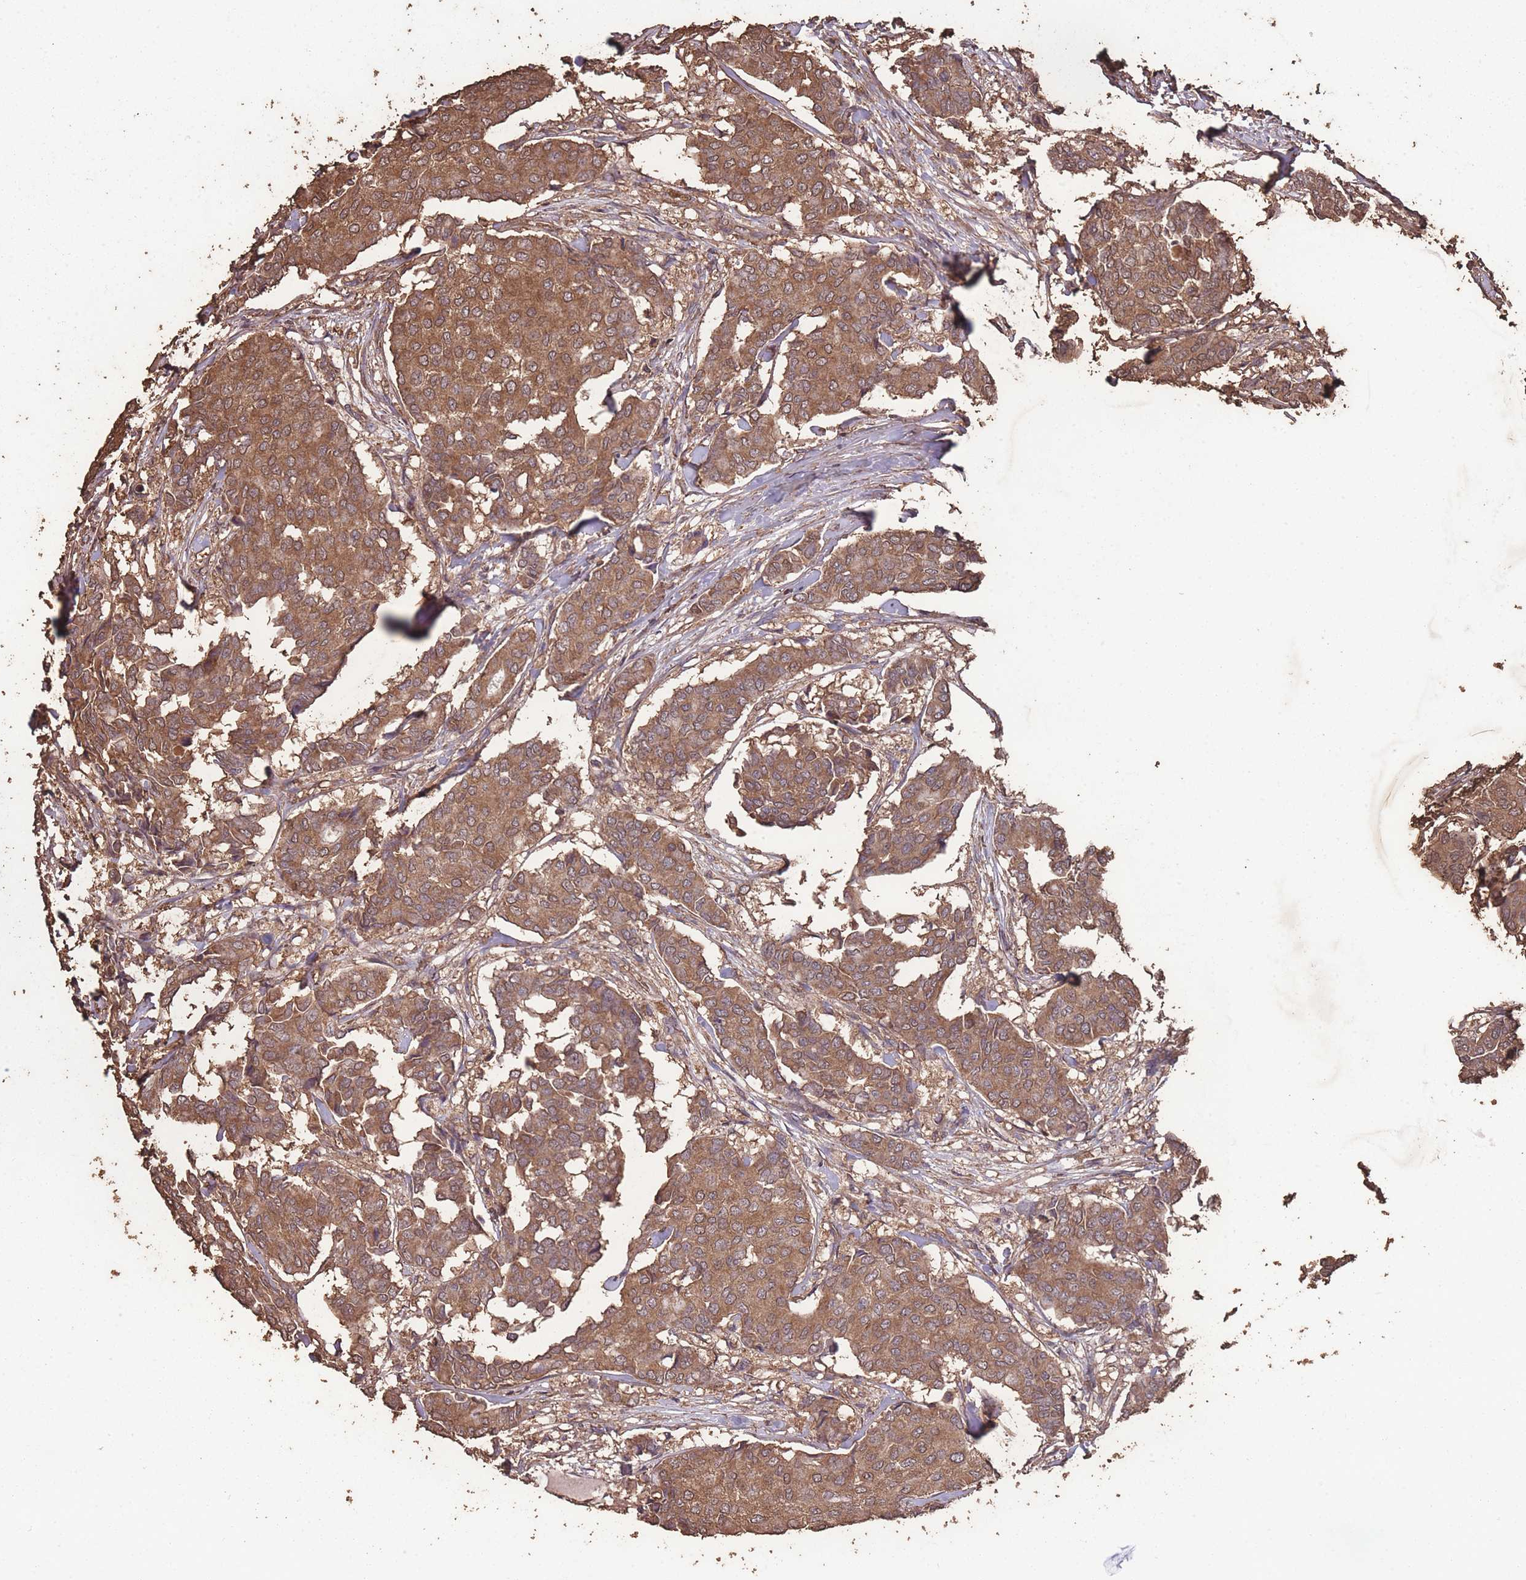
{"staining": {"intensity": "moderate", "quantity": ">75%", "location": "cytoplasmic/membranous"}, "tissue": "breast cancer", "cell_type": "Tumor cells", "image_type": "cancer", "snomed": [{"axis": "morphology", "description": "Duct carcinoma"}, {"axis": "topography", "description": "Breast"}], "caption": "Protein expression analysis of breast cancer (invasive ductal carcinoma) exhibits moderate cytoplasmic/membranous positivity in approximately >75% of tumor cells.", "gene": "STIM2", "patient": {"sex": "female", "age": 75}}